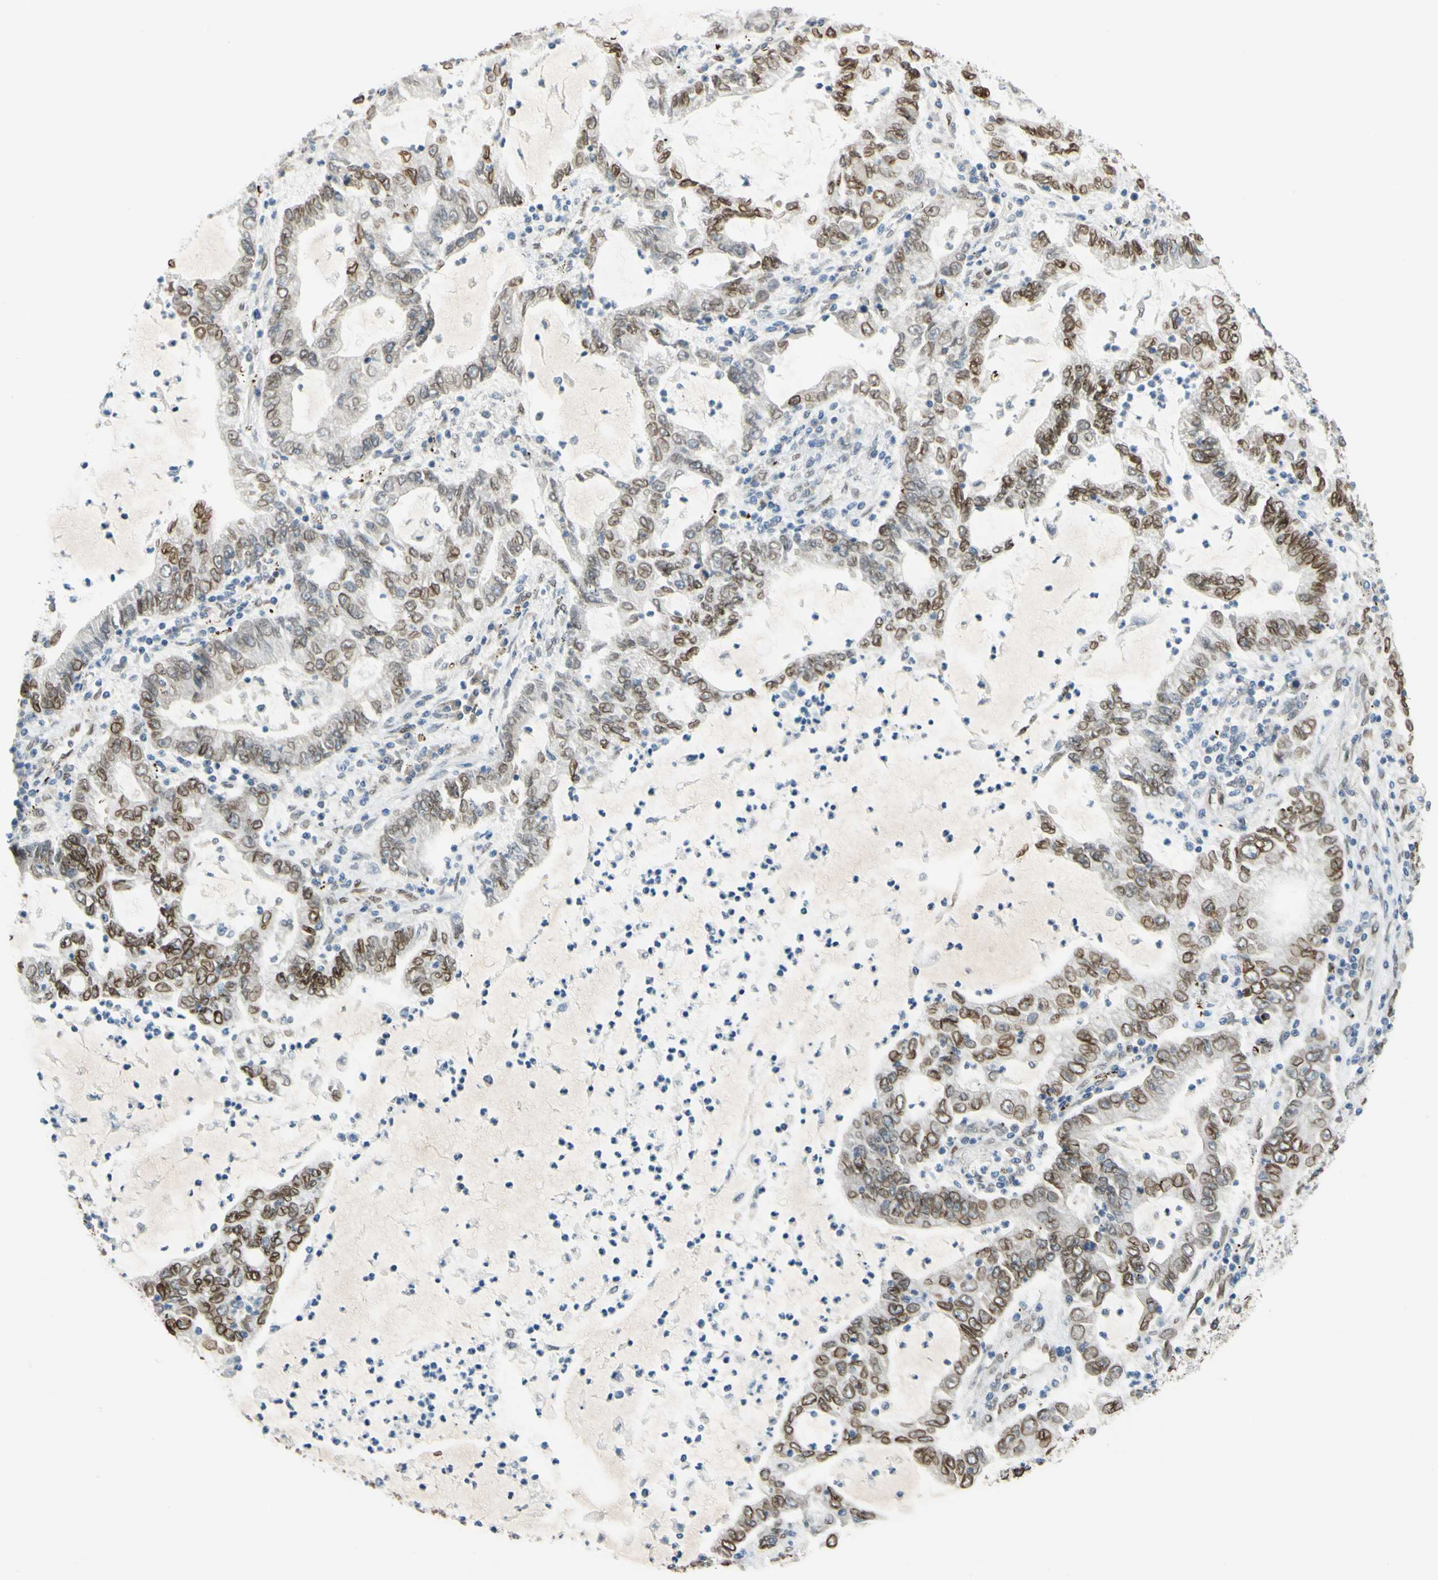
{"staining": {"intensity": "strong", "quantity": ">75%", "location": "cytoplasmic/membranous,nuclear"}, "tissue": "lung cancer", "cell_type": "Tumor cells", "image_type": "cancer", "snomed": [{"axis": "morphology", "description": "Adenocarcinoma, NOS"}, {"axis": "topography", "description": "Lung"}], "caption": "Protein staining reveals strong cytoplasmic/membranous and nuclear expression in about >75% of tumor cells in adenocarcinoma (lung). (DAB IHC with brightfield microscopy, high magnification).", "gene": "SUN1", "patient": {"sex": "female", "age": 51}}